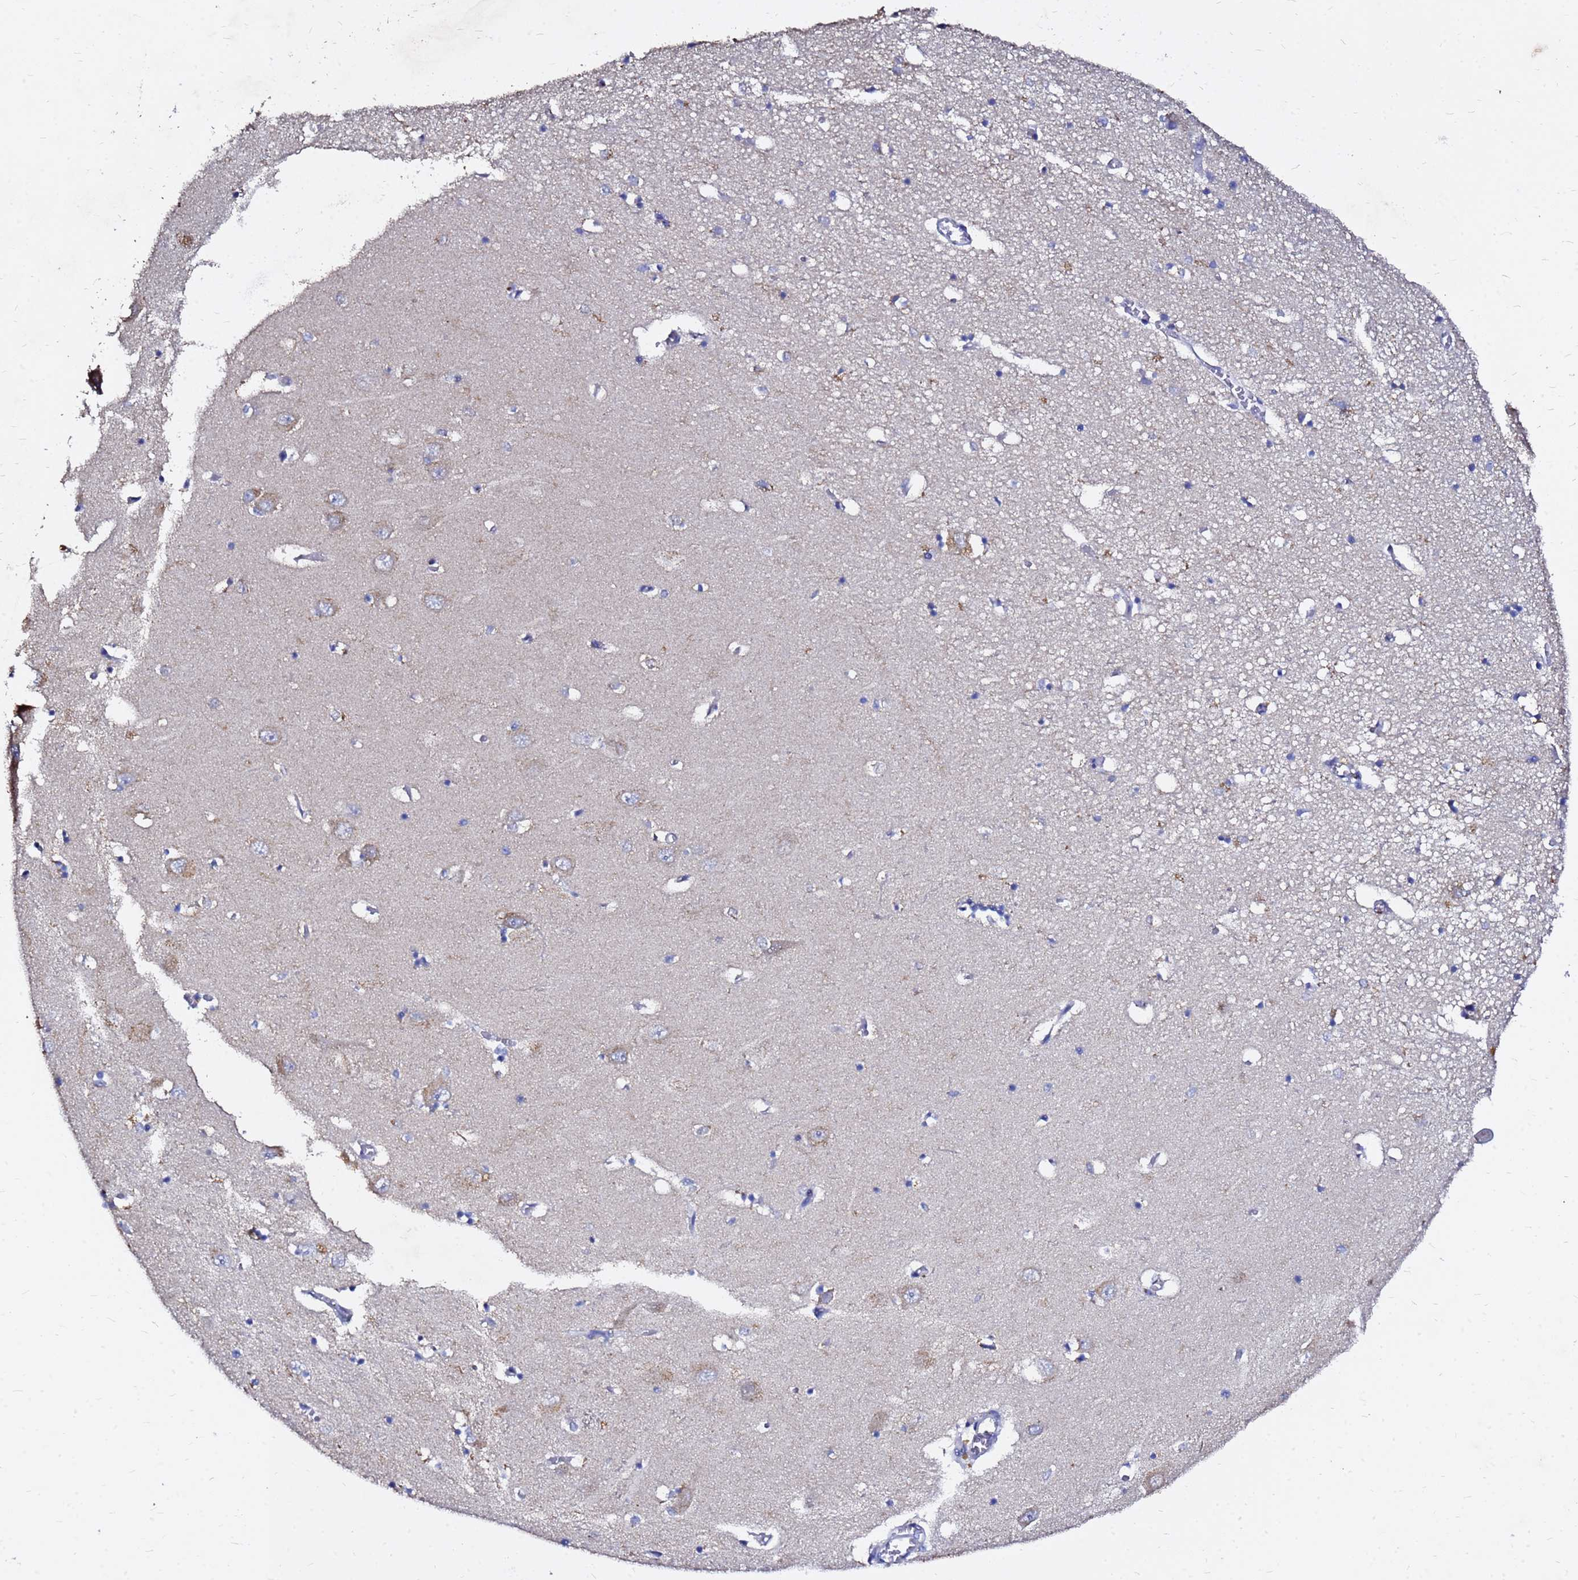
{"staining": {"intensity": "negative", "quantity": "none", "location": "none"}, "tissue": "hippocampus", "cell_type": "Glial cells", "image_type": "normal", "snomed": [{"axis": "morphology", "description": "Normal tissue, NOS"}, {"axis": "topography", "description": "Hippocampus"}], "caption": "The IHC histopathology image has no significant positivity in glial cells of hippocampus.", "gene": "FAM183A", "patient": {"sex": "male", "age": 70}}